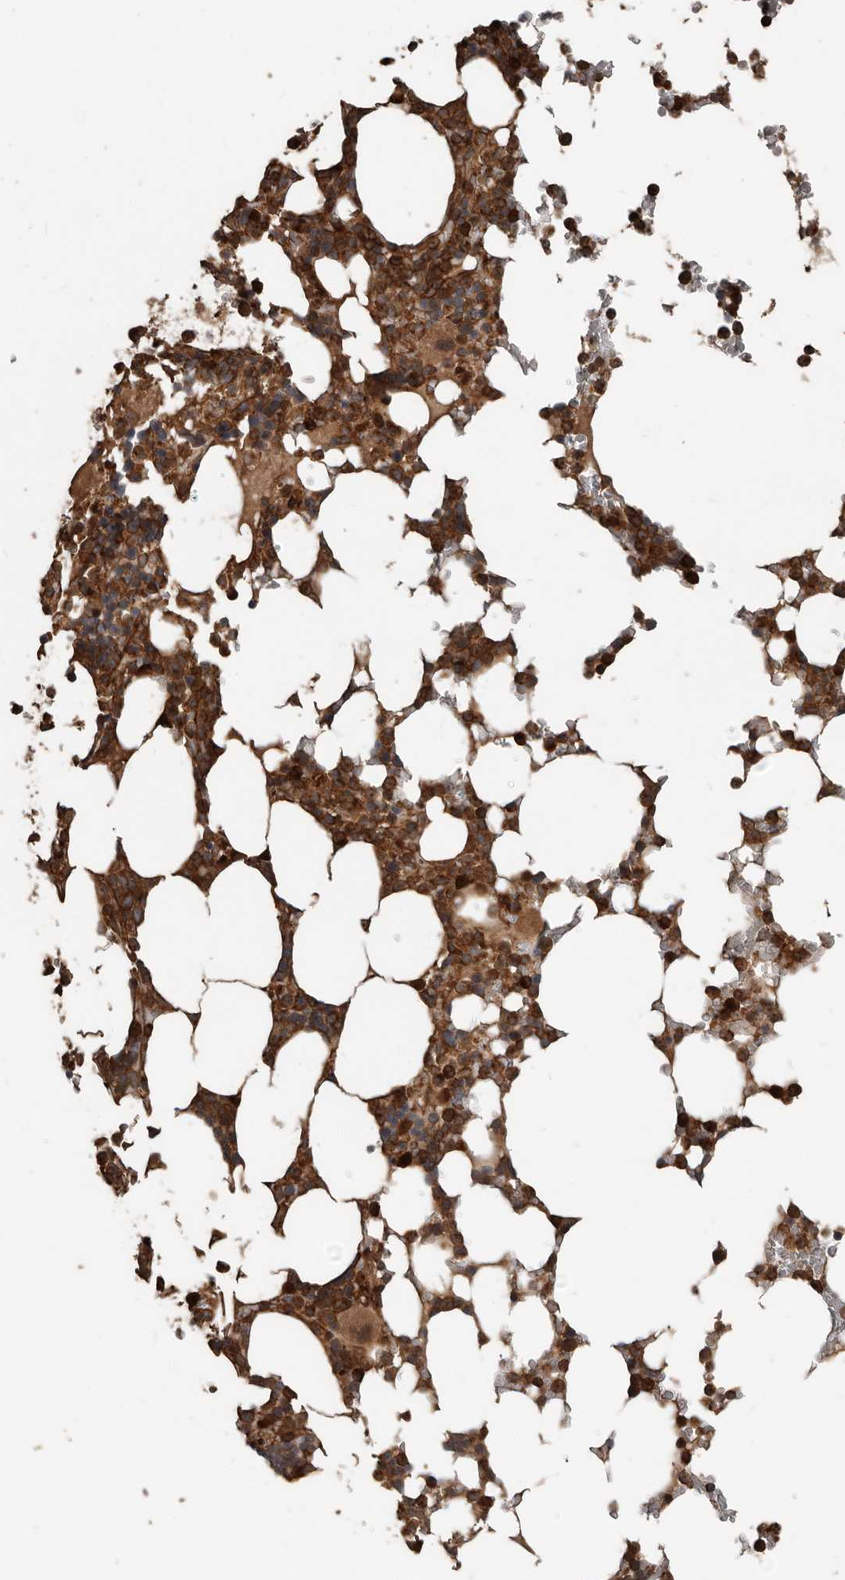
{"staining": {"intensity": "moderate", "quantity": ">75%", "location": "cytoplasmic/membranous"}, "tissue": "bone marrow", "cell_type": "Hematopoietic cells", "image_type": "normal", "snomed": [{"axis": "morphology", "description": "Normal tissue, NOS"}, {"axis": "topography", "description": "Bone marrow"}], "caption": "Immunohistochemistry (IHC) image of normal bone marrow: human bone marrow stained using immunohistochemistry reveals medium levels of moderate protein expression localized specifically in the cytoplasmic/membranous of hematopoietic cells, appearing as a cytoplasmic/membranous brown color.", "gene": "YOD1", "patient": {"sex": "male", "age": 58}}